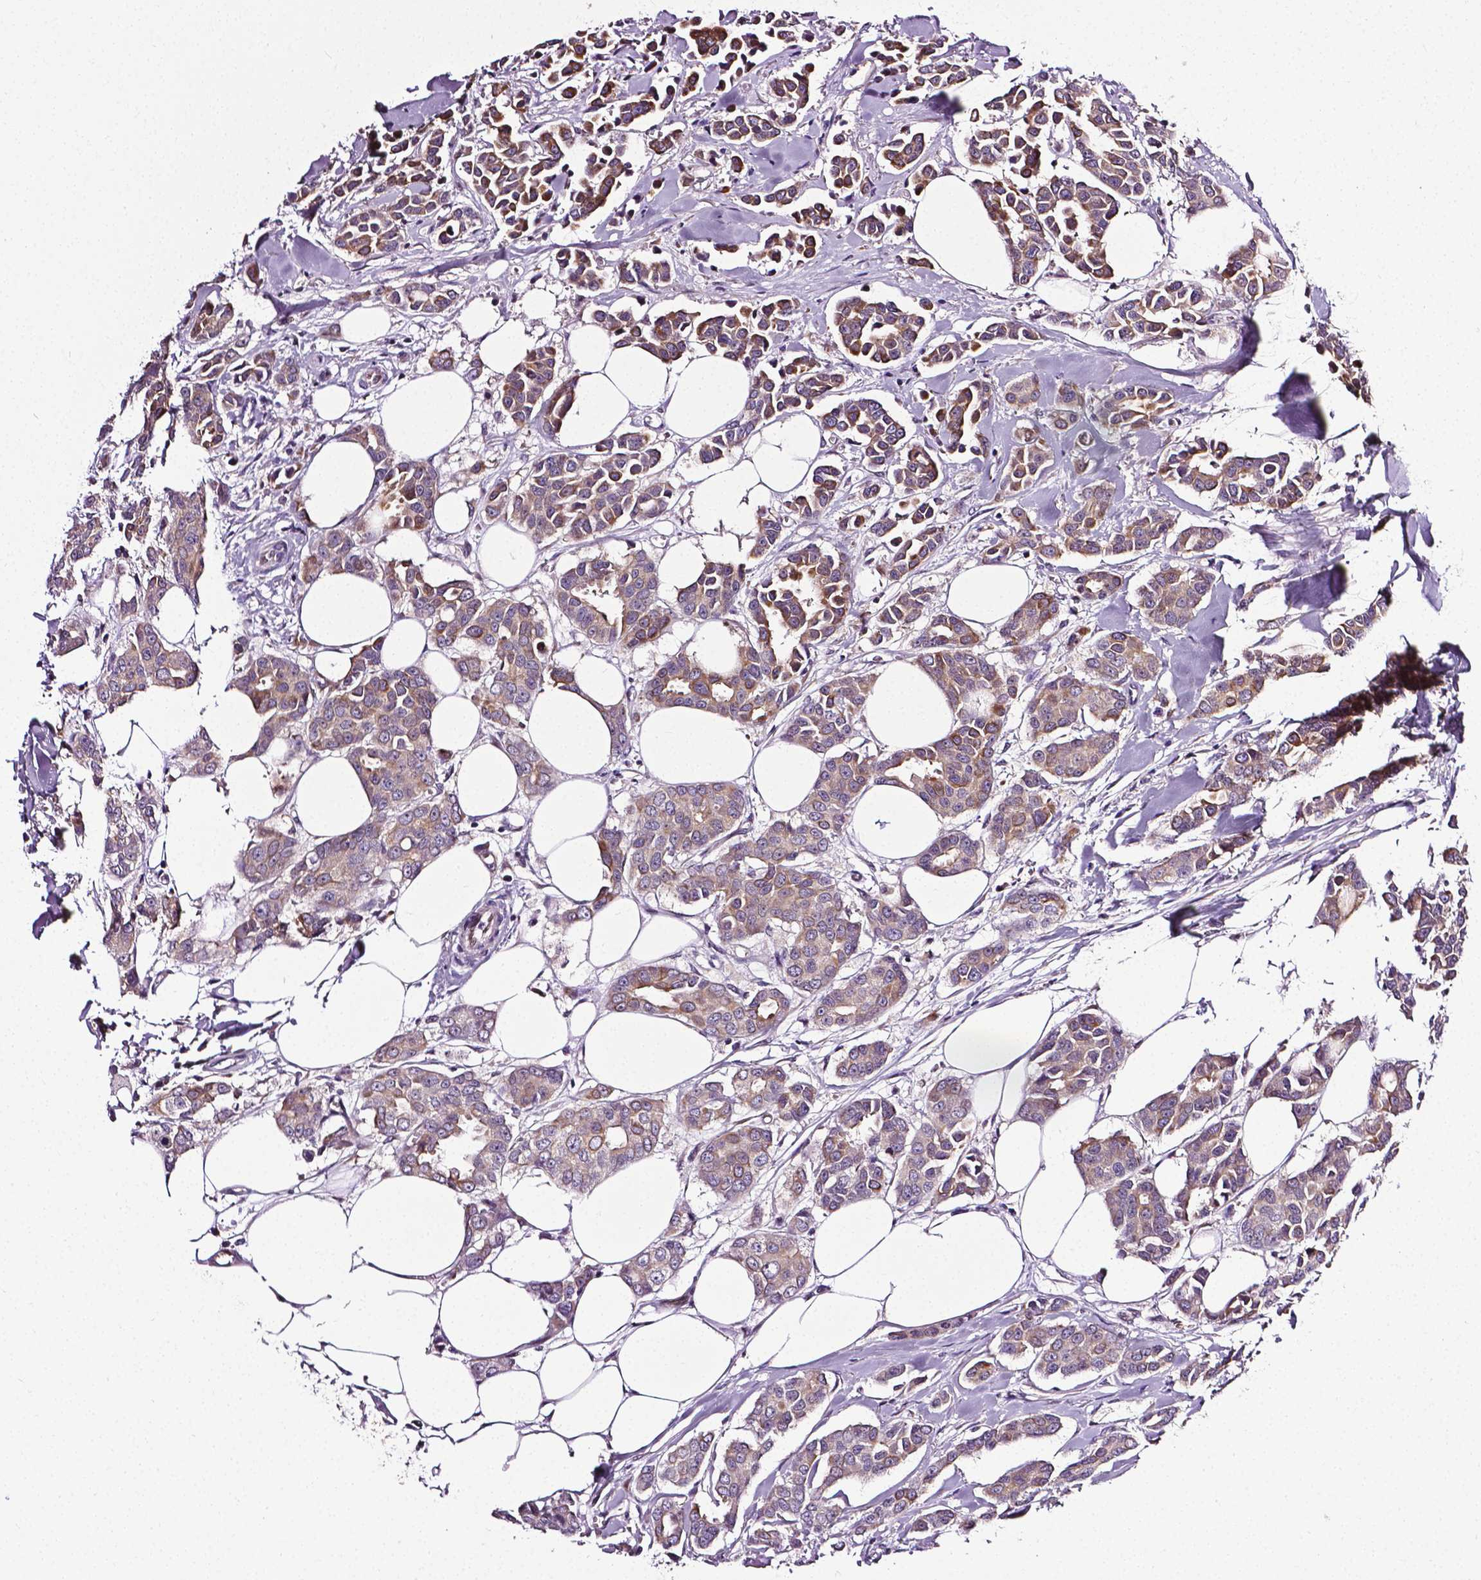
{"staining": {"intensity": "moderate", "quantity": "25%-75%", "location": "cytoplasmic/membranous"}, "tissue": "breast cancer", "cell_type": "Tumor cells", "image_type": "cancer", "snomed": [{"axis": "morphology", "description": "Duct carcinoma"}, {"axis": "topography", "description": "Breast"}], "caption": "The photomicrograph exhibits a brown stain indicating the presence of a protein in the cytoplasmic/membranous of tumor cells in breast infiltrating ductal carcinoma. (brown staining indicates protein expression, while blue staining denotes nuclei).", "gene": "PTGER3", "patient": {"sex": "female", "age": 94}}